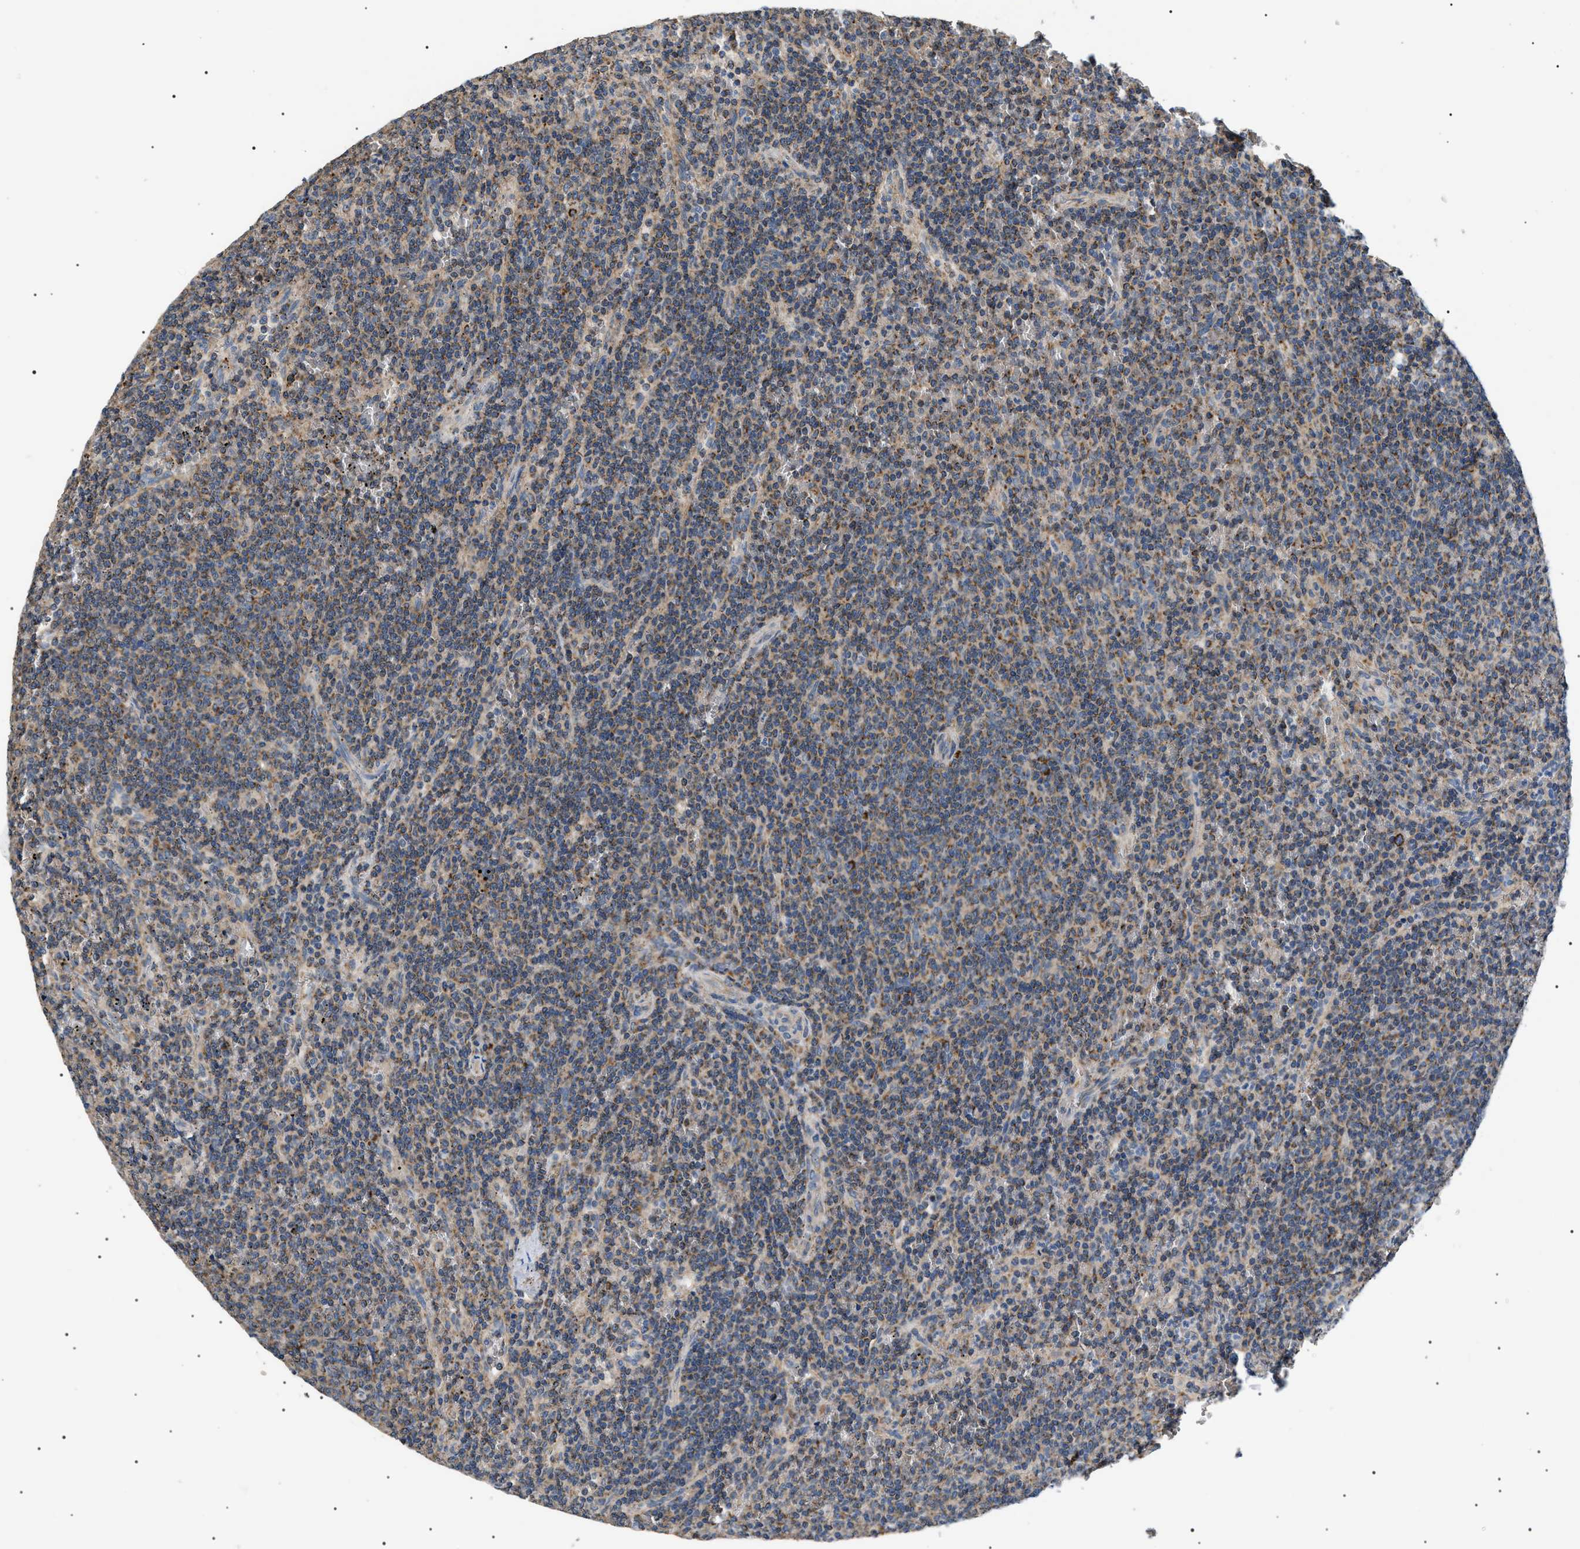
{"staining": {"intensity": "moderate", "quantity": "25%-75%", "location": "cytoplasmic/membranous"}, "tissue": "lymphoma", "cell_type": "Tumor cells", "image_type": "cancer", "snomed": [{"axis": "morphology", "description": "Malignant lymphoma, non-Hodgkin's type, Low grade"}, {"axis": "topography", "description": "Spleen"}], "caption": "Immunohistochemical staining of malignant lymphoma, non-Hodgkin's type (low-grade) displays medium levels of moderate cytoplasmic/membranous expression in about 25%-75% of tumor cells. (DAB (3,3'-diaminobenzidine) IHC with brightfield microscopy, high magnification).", "gene": "TOMM6", "patient": {"sex": "female", "age": 50}}